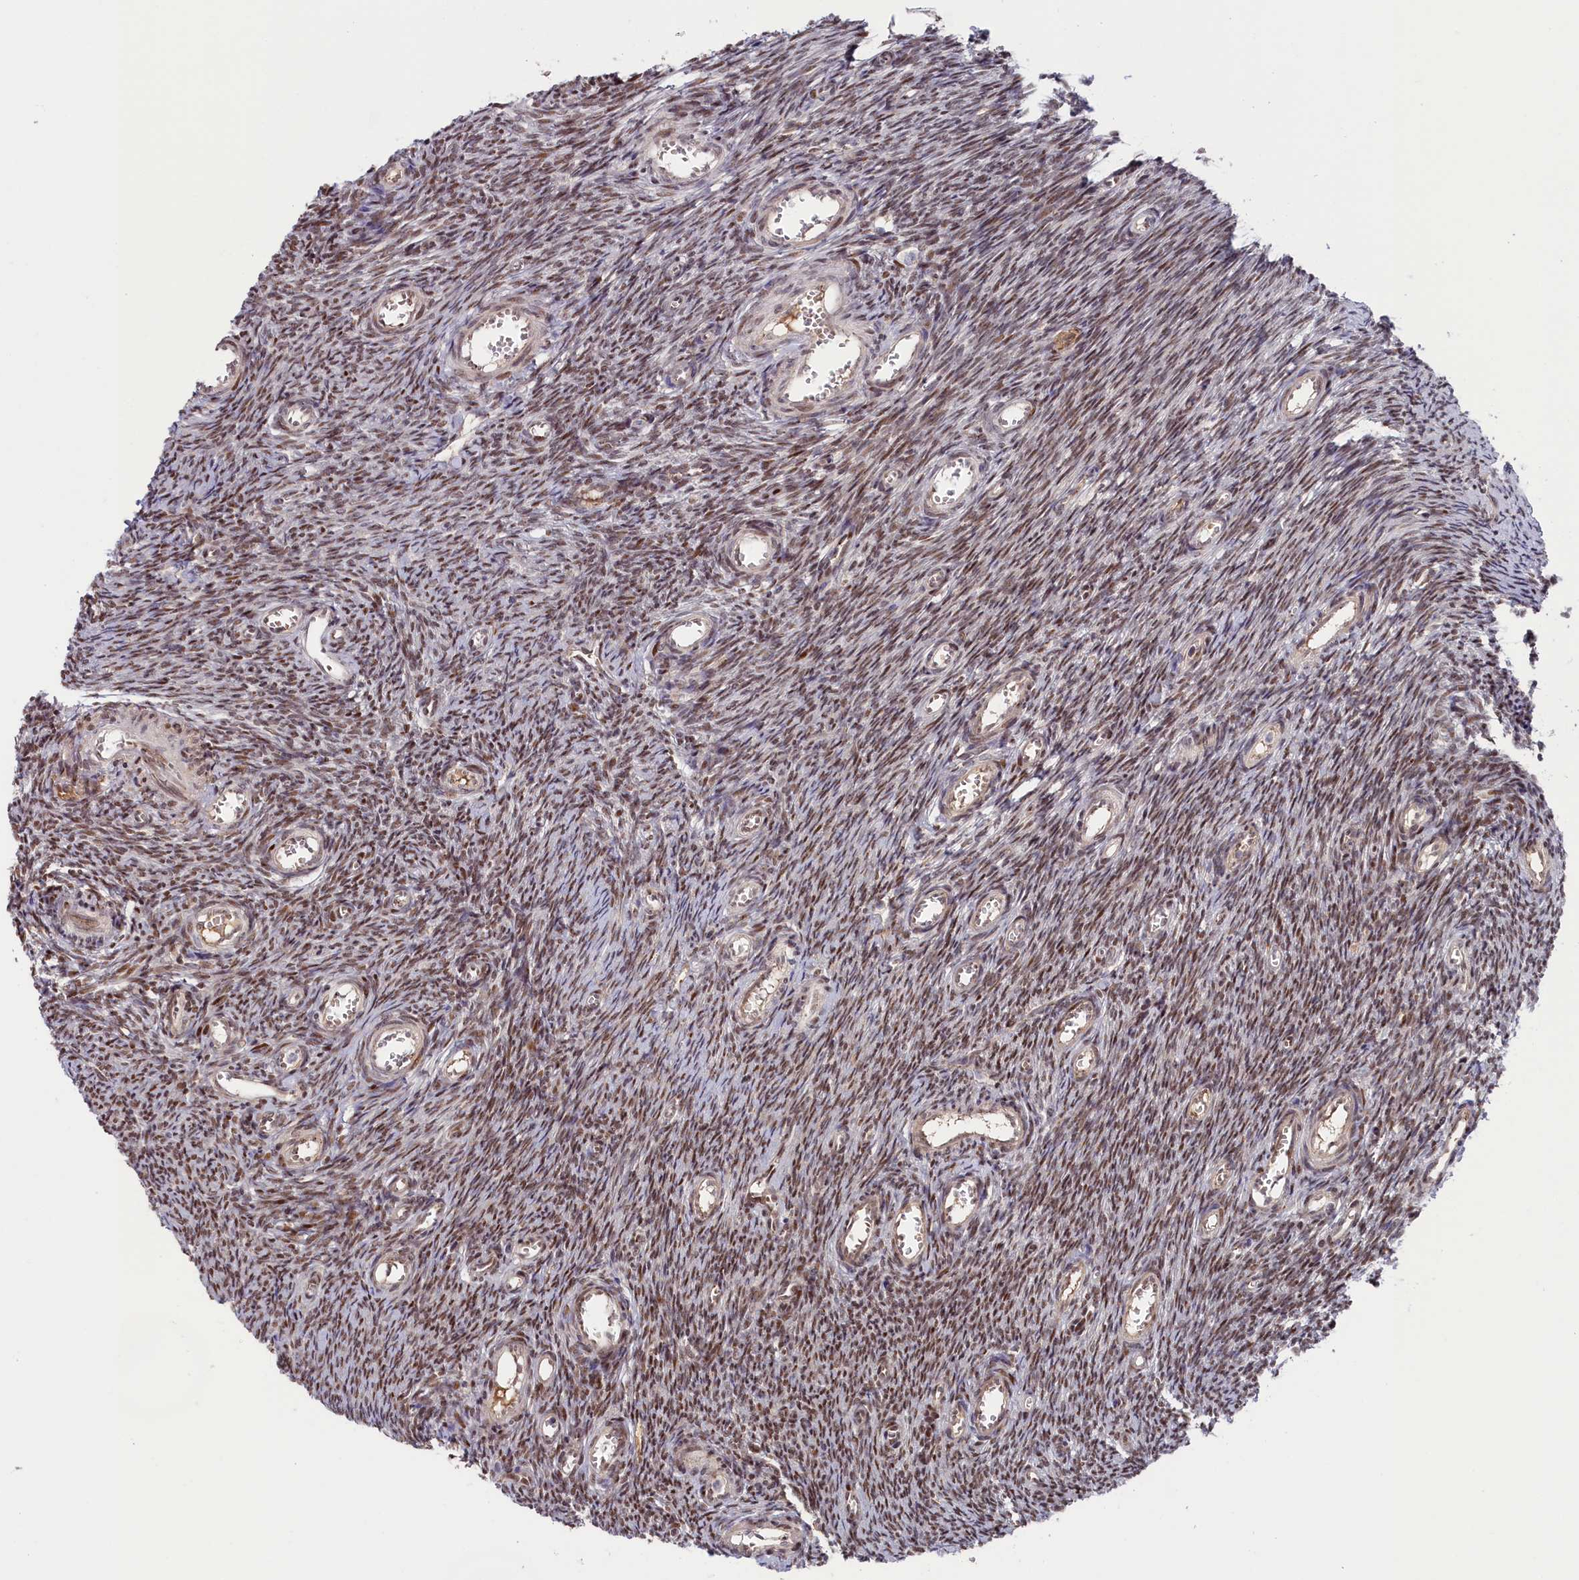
{"staining": {"intensity": "moderate", "quantity": ">75%", "location": "nuclear"}, "tissue": "ovary", "cell_type": "Ovarian stroma cells", "image_type": "normal", "snomed": [{"axis": "morphology", "description": "Normal tissue, NOS"}, {"axis": "topography", "description": "Ovary"}], "caption": "High-power microscopy captured an immunohistochemistry (IHC) photomicrograph of unremarkable ovary, revealing moderate nuclear positivity in approximately >75% of ovarian stroma cells.", "gene": "CHST12", "patient": {"sex": "female", "age": 44}}